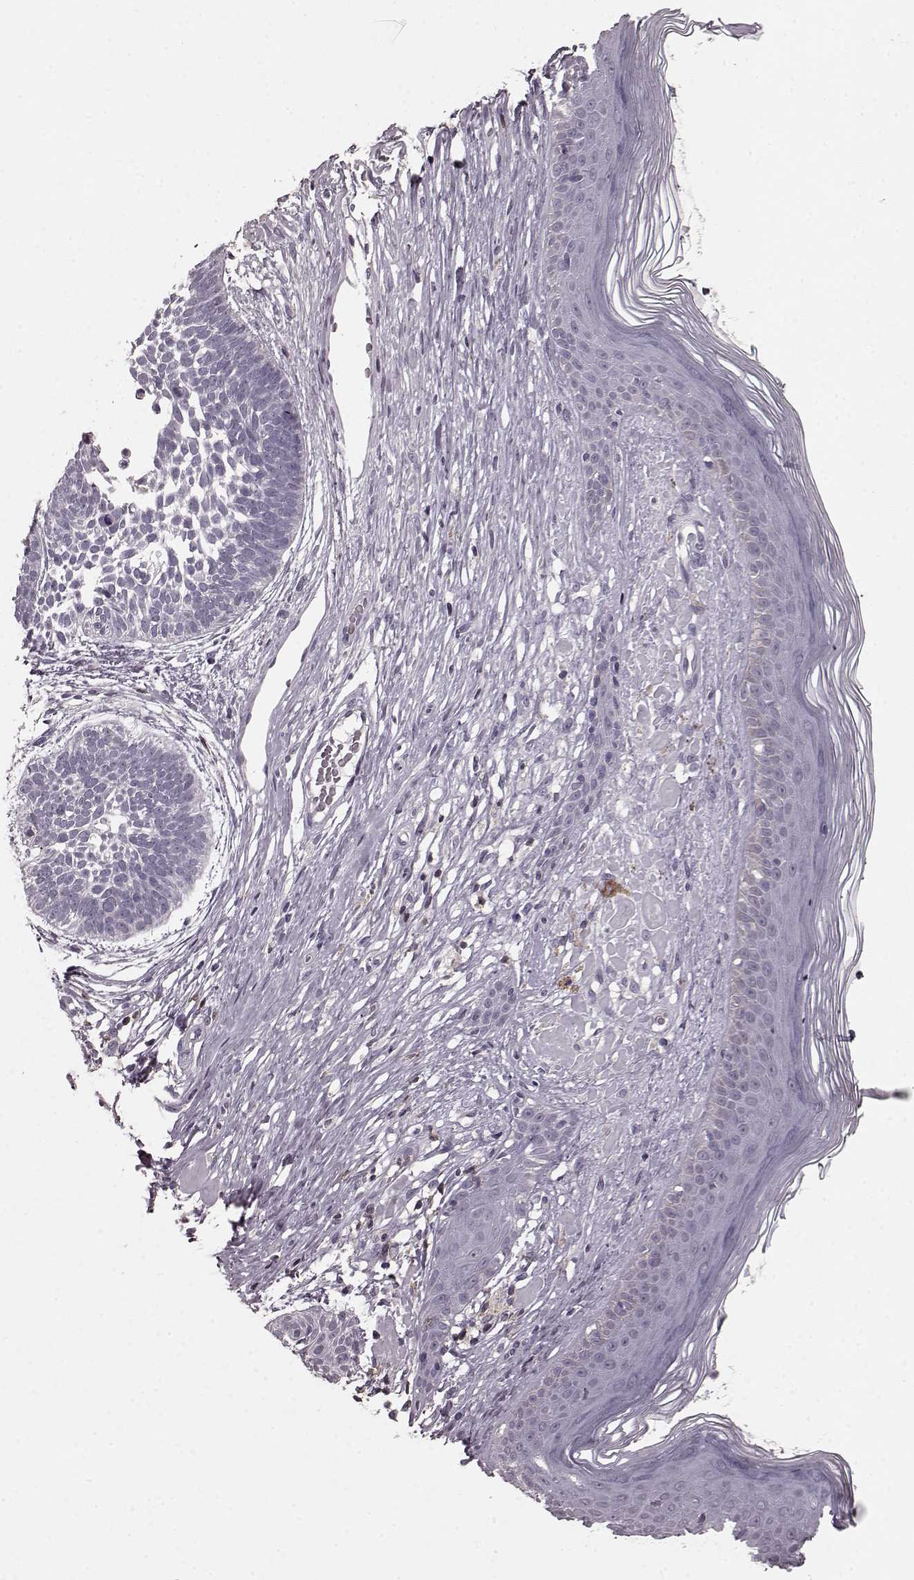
{"staining": {"intensity": "negative", "quantity": "none", "location": "none"}, "tissue": "skin cancer", "cell_type": "Tumor cells", "image_type": "cancer", "snomed": [{"axis": "morphology", "description": "Basal cell carcinoma"}, {"axis": "topography", "description": "Skin"}], "caption": "A micrograph of skin cancer stained for a protein demonstrates no brown staining in tumor cells. (DAB (3,3'-diaminobenzidine) immunohistochemistry, high magnification).", "gene": "CD28", "patient": {"sex": "male", "age": 85}}